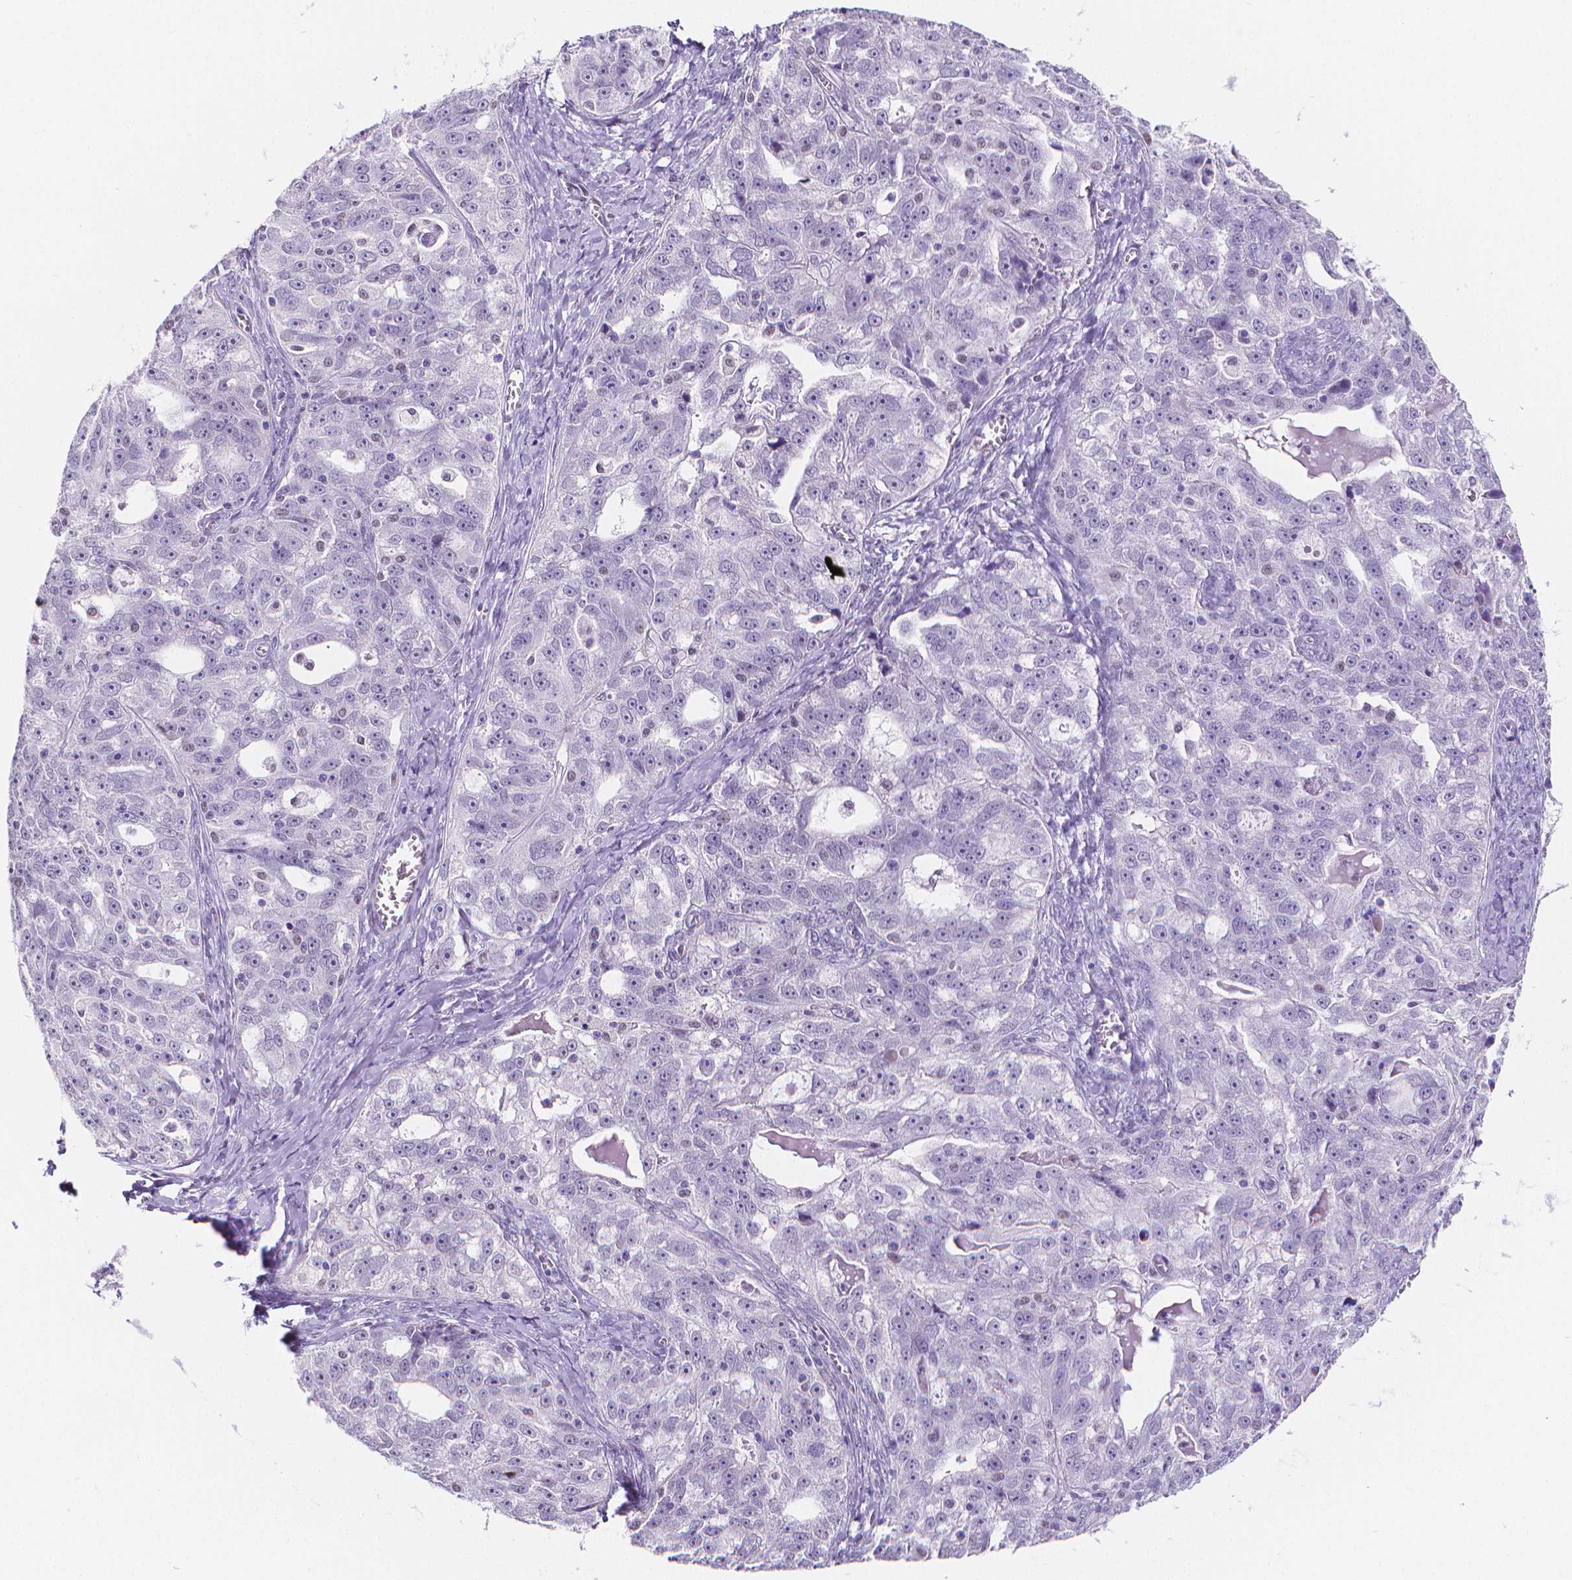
{"staining": {"intensity": "negative", "quantity": "none", "location": "none"}, "tissue": "ovarian cancer", "cell_type": "Tumor cells", "image_type": "cancer", "snomed": [{"axis": "morphology", "description": "Cystadenocarcinoma, serous, NOS"}, {"axis": "topography", "description": "Ovary"}], "caption": "A histopathology image of ovarian cancer stained for a protein shows no brown staining in tumor cells.", "gene": "MEF2C", "patient": {"sex": "female", "age": 51}}